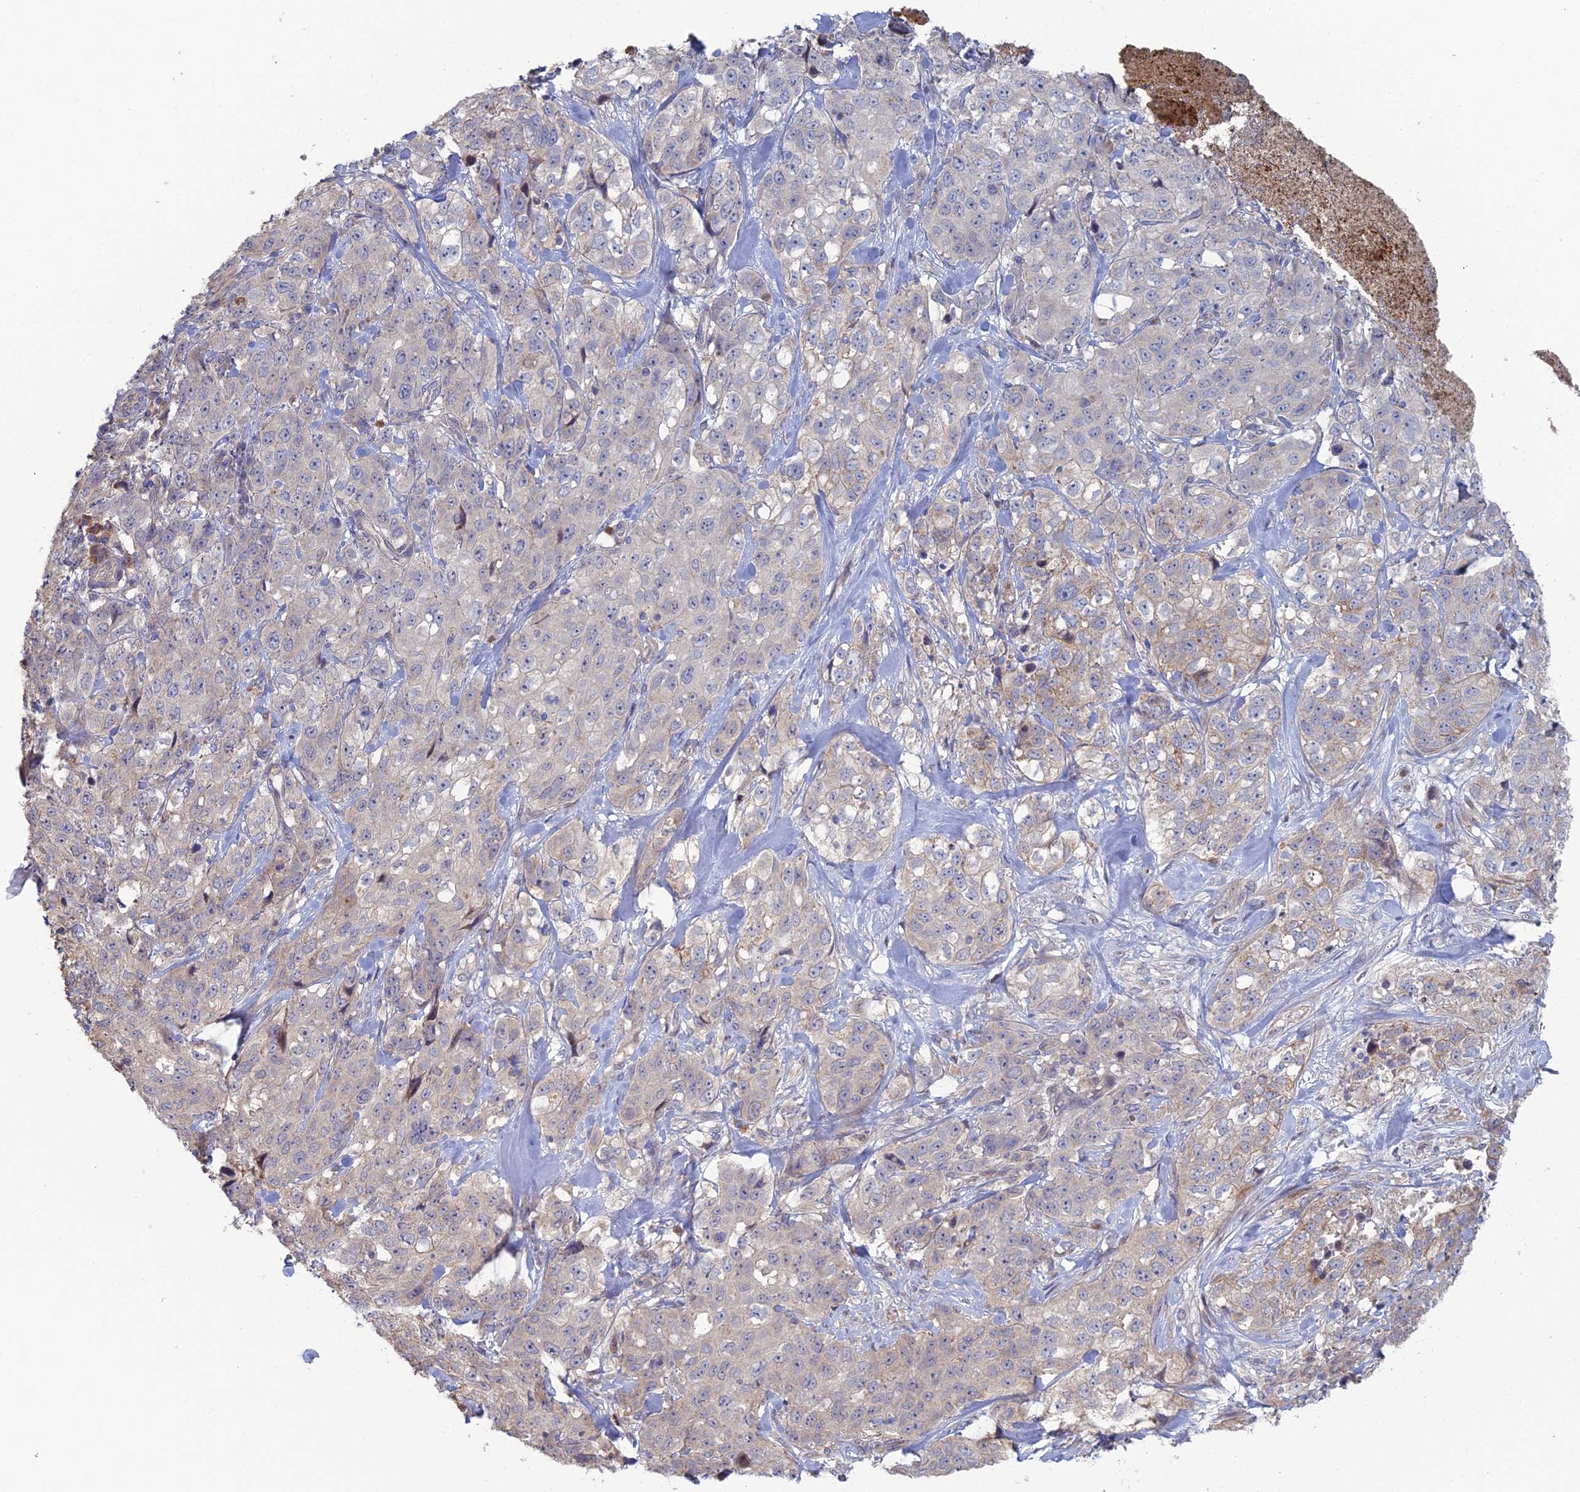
{"staining": {"intensity": "weak", "quantity": "<25%", "location": "cytoplasmic/membranous"}, "tissue": "stomach cancer", "cell_type": "Tumor cells", "image_type": "cancer", "snomed": [{"axis": "morphology", "description": "Adenocarcinoma, NOS"}, {"axis": "topography", "description": "Stomach"}], "caption": "Immunohistochemistry (IHC) image of stomach cancer stained for a protein (brown), which demonstrates no staining in tumor cells.", "gene": "ARL16", "patient": {"sex": "male", "age": 48}}